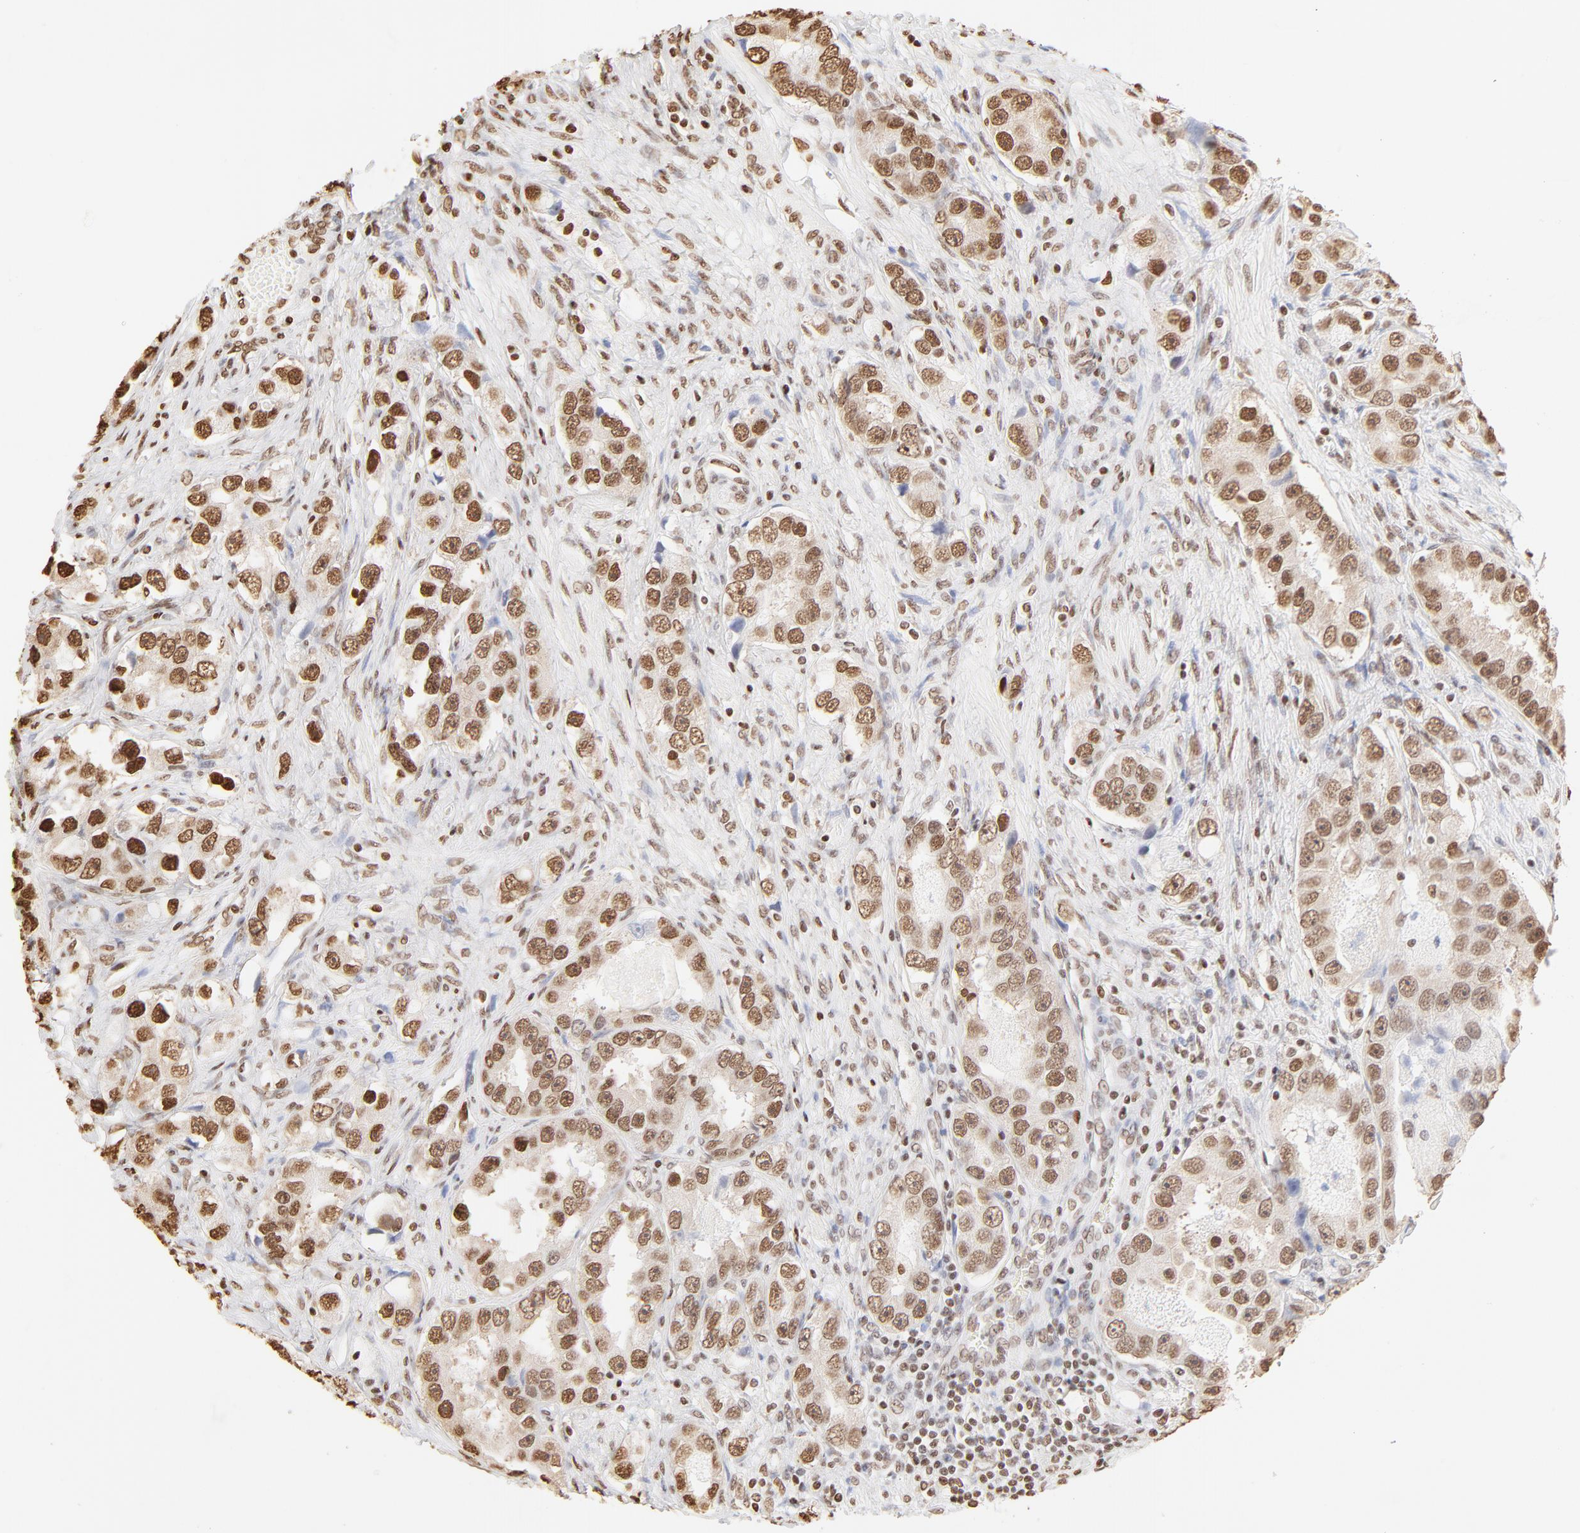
{"staining": {"intensity": "strong", "quantity": ">75%", "location": "cytoplasmic/membranous,nuclear"}, "tissue": "prostate cancer", "cell_type": "Tumor cells", "image_type": "cancer", "snomed": [{"axis": "morphology", "description": "Adenocarcinoma, High grade"}, {"axis": "topography", "description": "Prostate"}], "caption": "This is an image of immunohistochemistry staining of adenocarcinoma (high-grade) (prostate), which shows strong expression in the cytoplasmic/membranous and nuclear of tumor cells.", "gene": "ZNF540", "patient": {"sex": "male", "age": 63}}